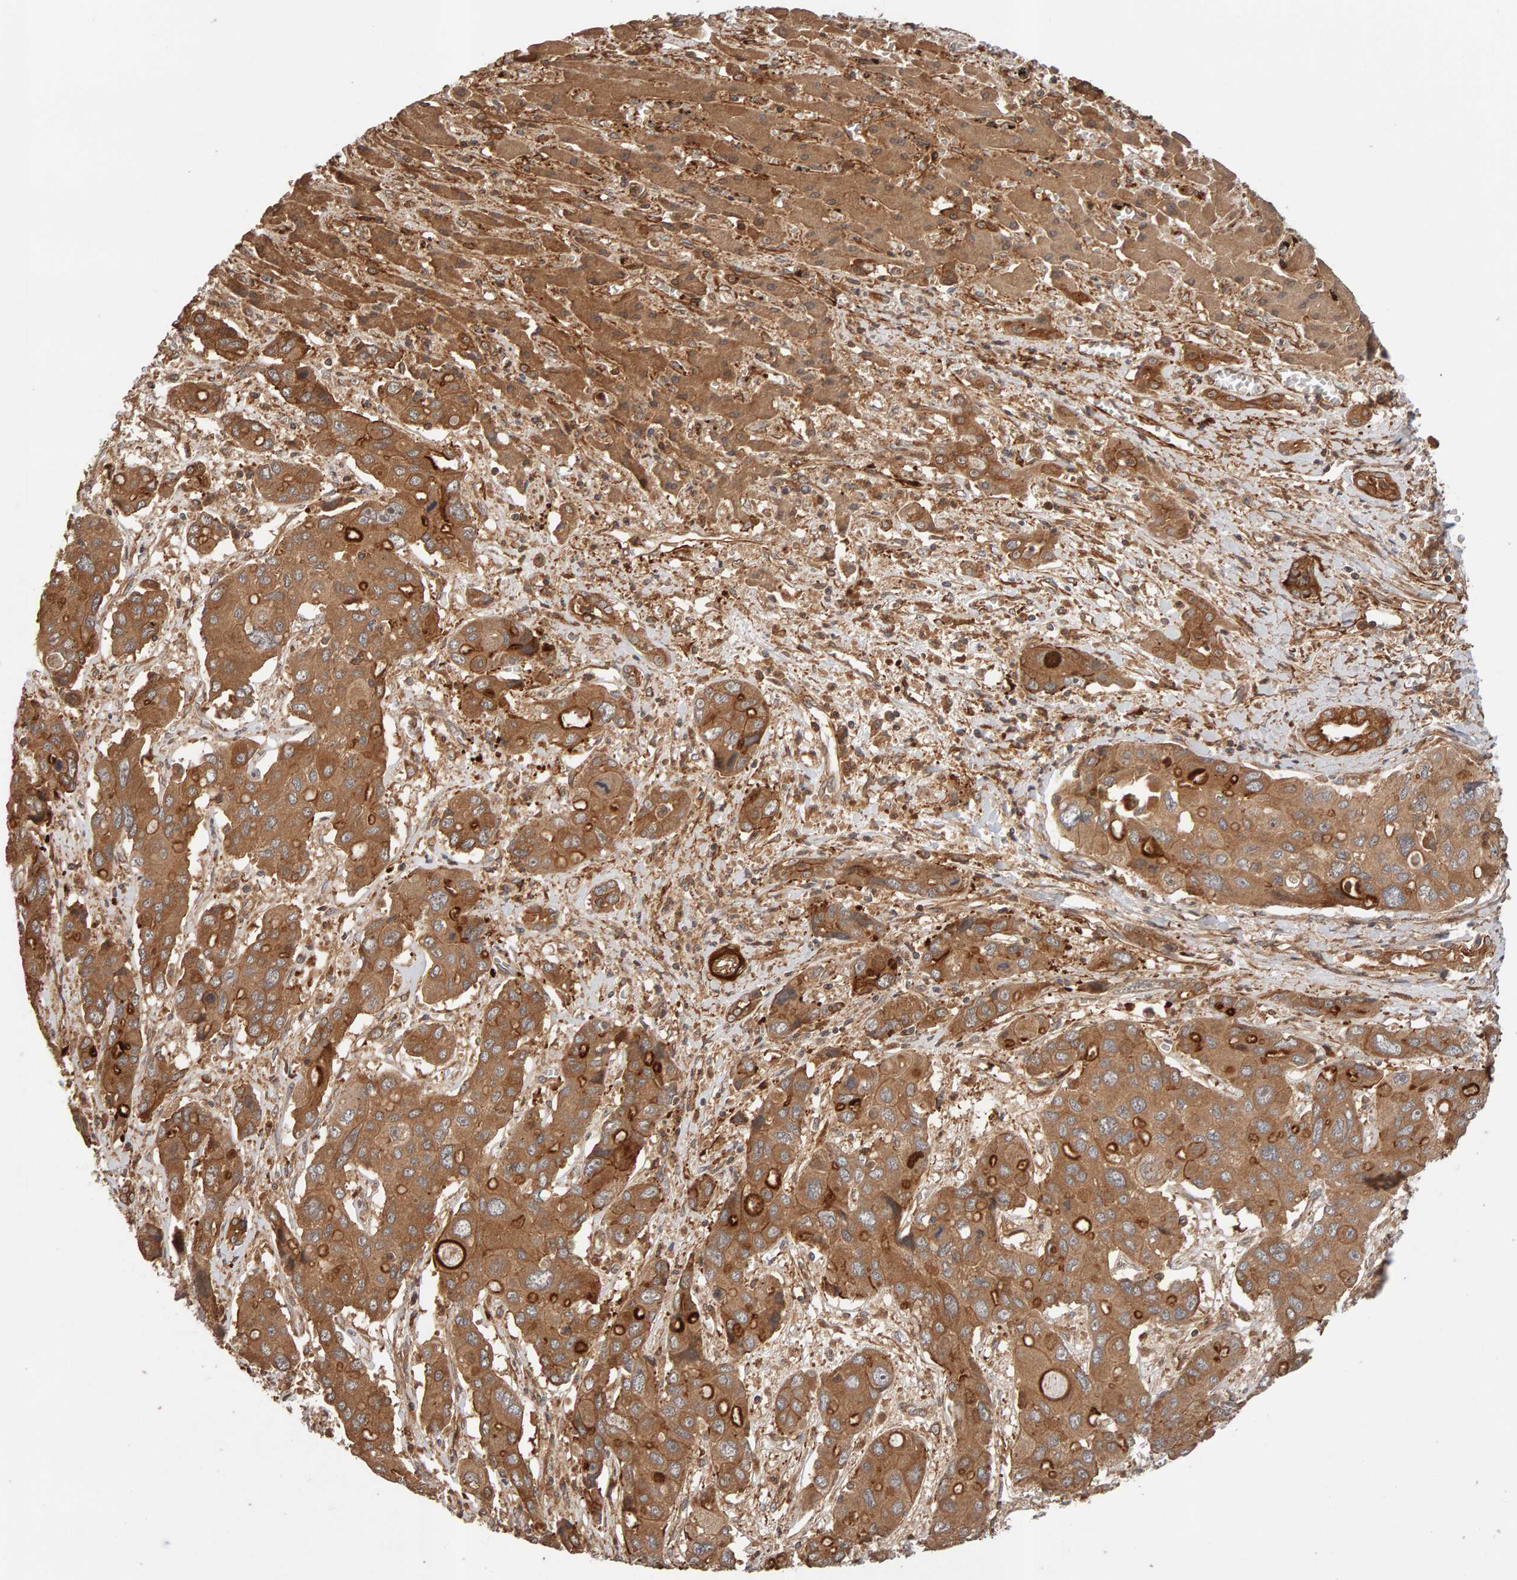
{"staining": {"intensity": "moderate", "quantity": ">75%", "location": "cytoplasmic/membranous"}, "tissue": "liver cancer", "cell_type": "Tumor cells", "image_type": "cancer", "snomed": [{"axis": "morphology", "description": "Cholangiocarcinoma"}, {"axis": "topography", "description": "Liver"}], "caption": "Immunohistochemical staining of human liver cancer (cholangiocarcinoma) displays moderate cytoplasmic/membranous protein staining in about >75% of tumor cells. (Stains: DAB (3,3'-diaminobenzidine) in brown, nuclei in blue, Microscopy: brightfield microscopy at high magnification).", "gene": "SYNRG", "patient": {"sex": "male", "age": 67}}